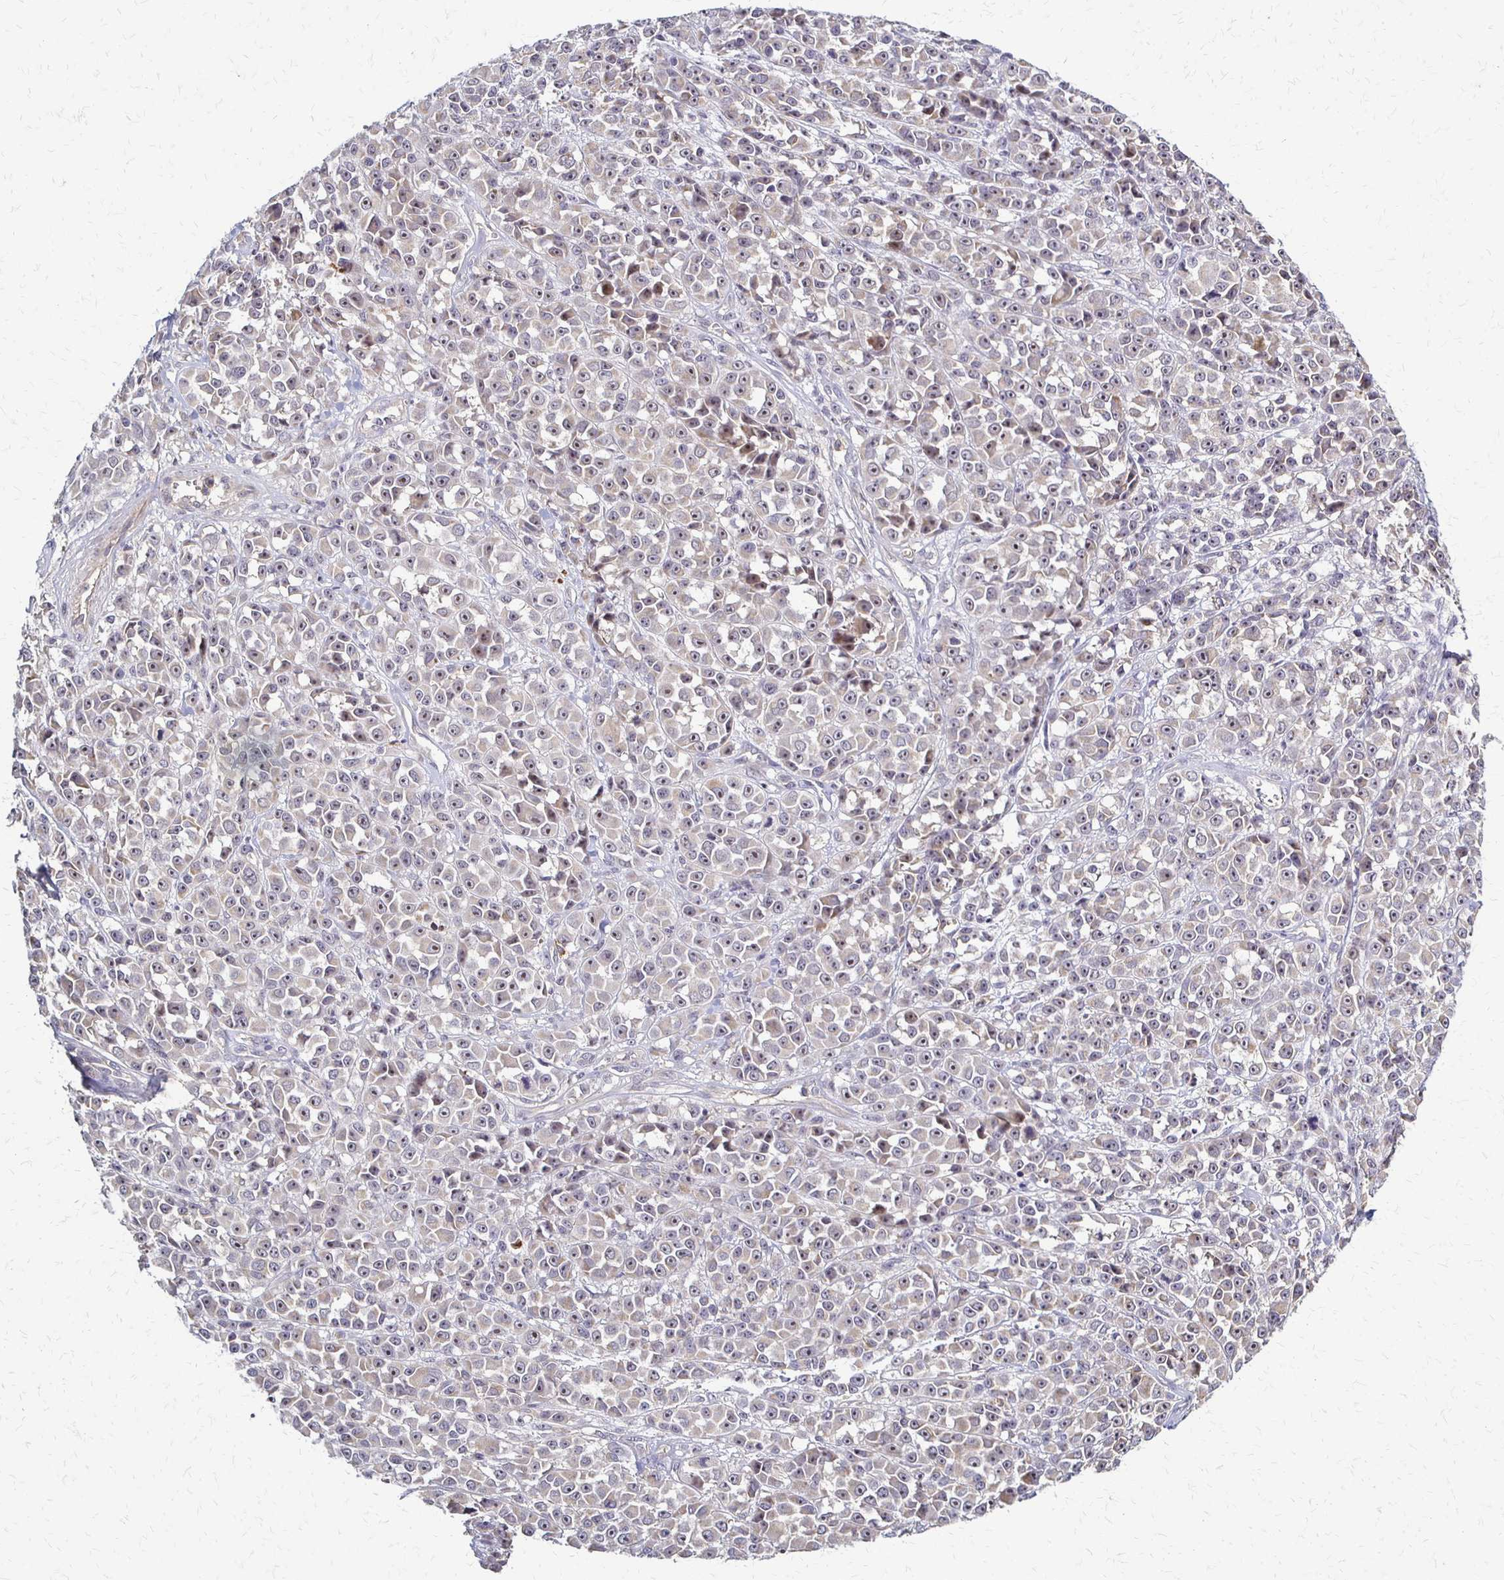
{"staining": {"intensity": "negative", "quantity": "none", "location": "none"}, "tissue": "melanoma", "cell_type": "Tumor cells", "image_type": "cancer", "snomed": [{"axis": "morphology", "description": "Malignant melanoma, NOS"}, {"axis": "topography", "description": "Skin"}, {"axis": "topography", "description": "Skin of back"}], "caption": "Malignant melanoma was stained to show a protein in brown. There is no significant expression in tumor cells. (Brightfield microscopy of DAB immunohistochemistry at high magnification).", "gene": "SLC9A9", "patient": {"sex": "male", "age": 91}}